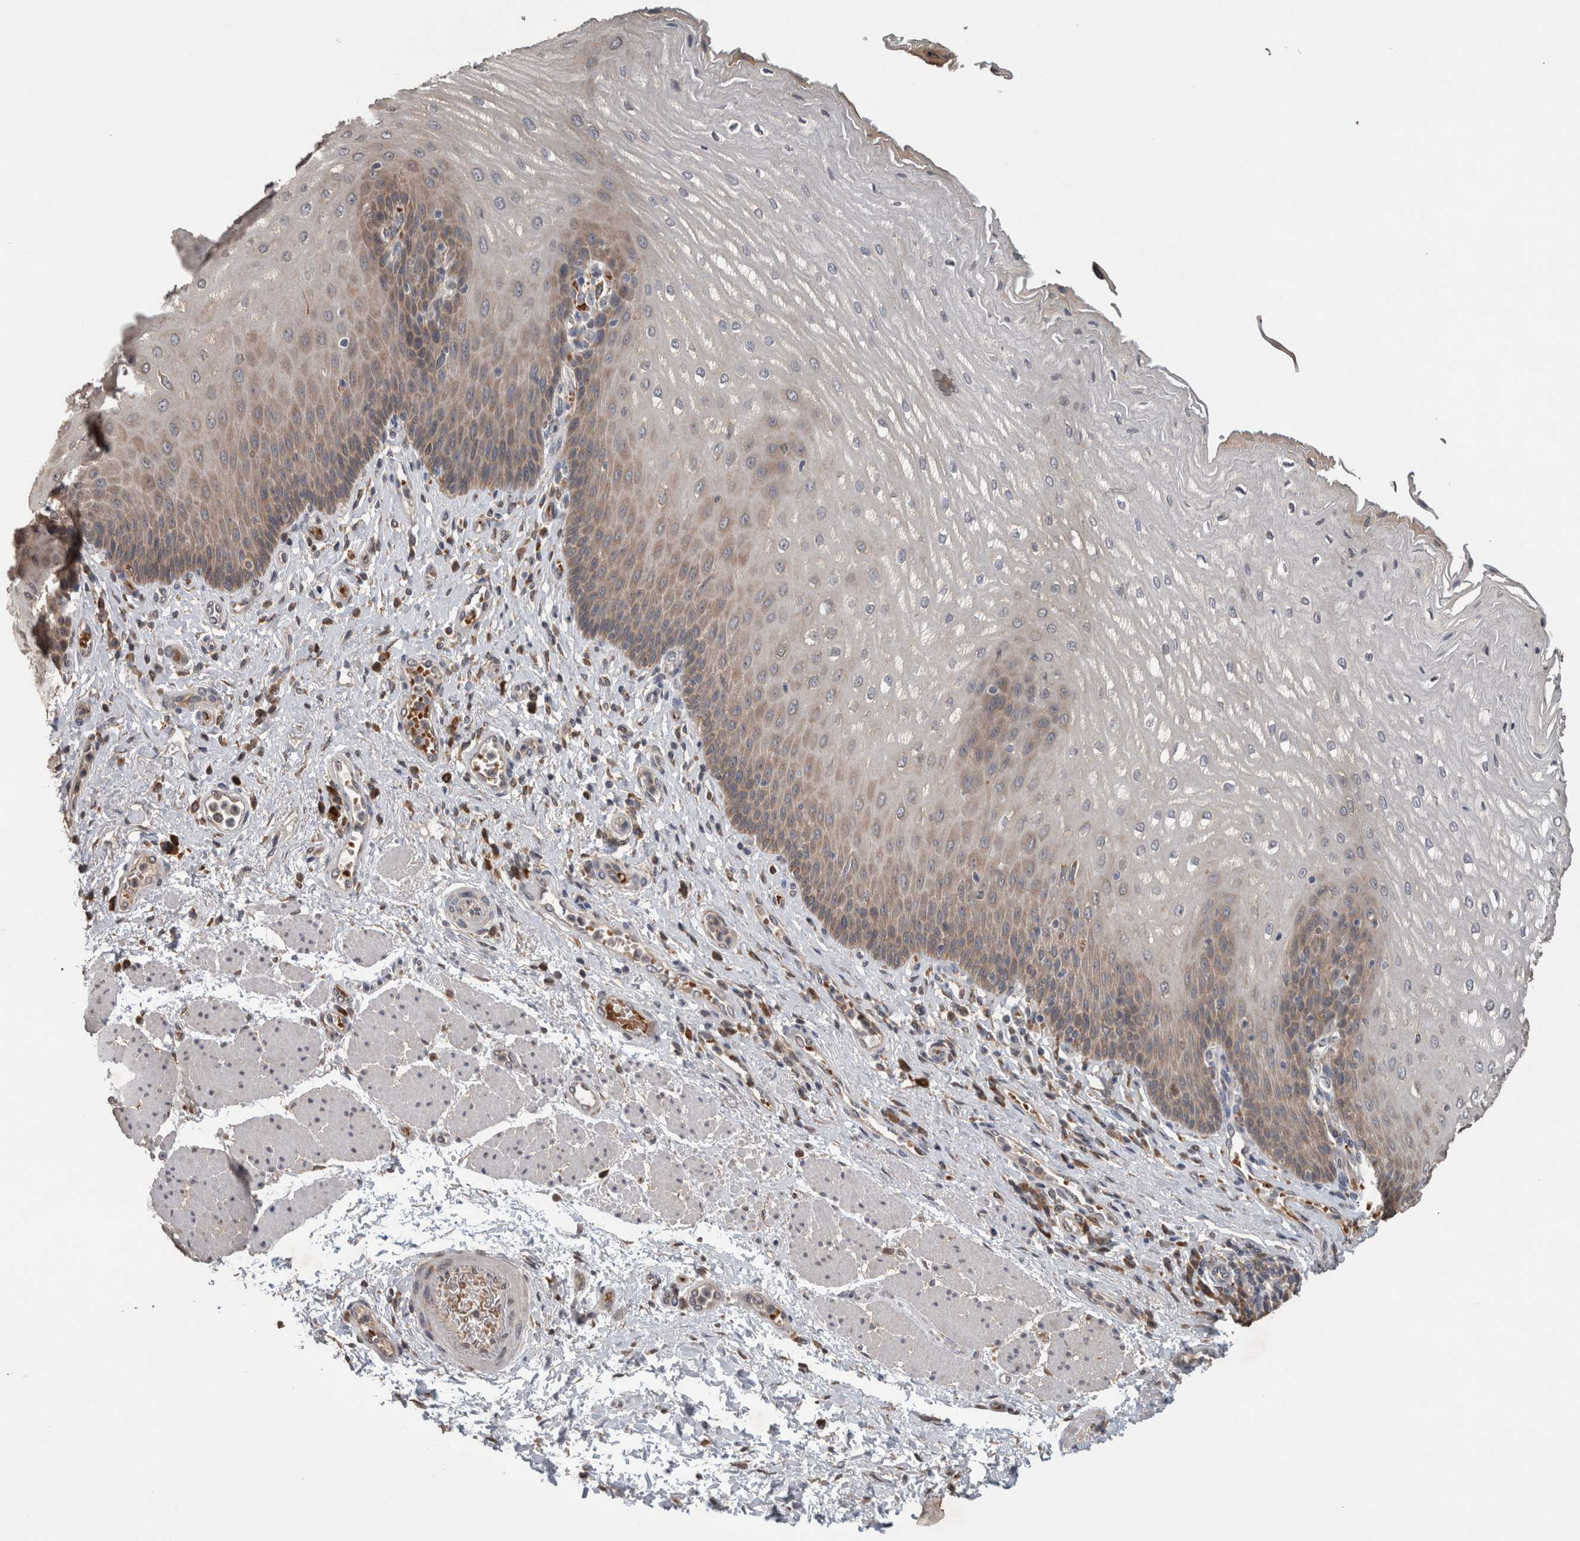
{"staining": {"intensity": "weak", "quantity": "25%-75%", "location": "cytoplasmic/membranous"}, "tissue": "esophagus", "cell_type": "Squamous epithelial cells", "image_type": "normal", "snomed": [{"axis": "morphology", "description": "Normal tissue, NOS"}, {"axis": "topography", "description": "Esophagus"}], "caption": "An immunohistochemistry (IHC) micrograph of benign tissue is shown. Protein staining in brown highlights weak cytoplasmic/membranous positivity in esophagus within squamous epithelial cells. (IHC, brightfield microscopy, high magnification).", "gene": "ADGRL3", "patient": {"sex": "male", "age": 54}}